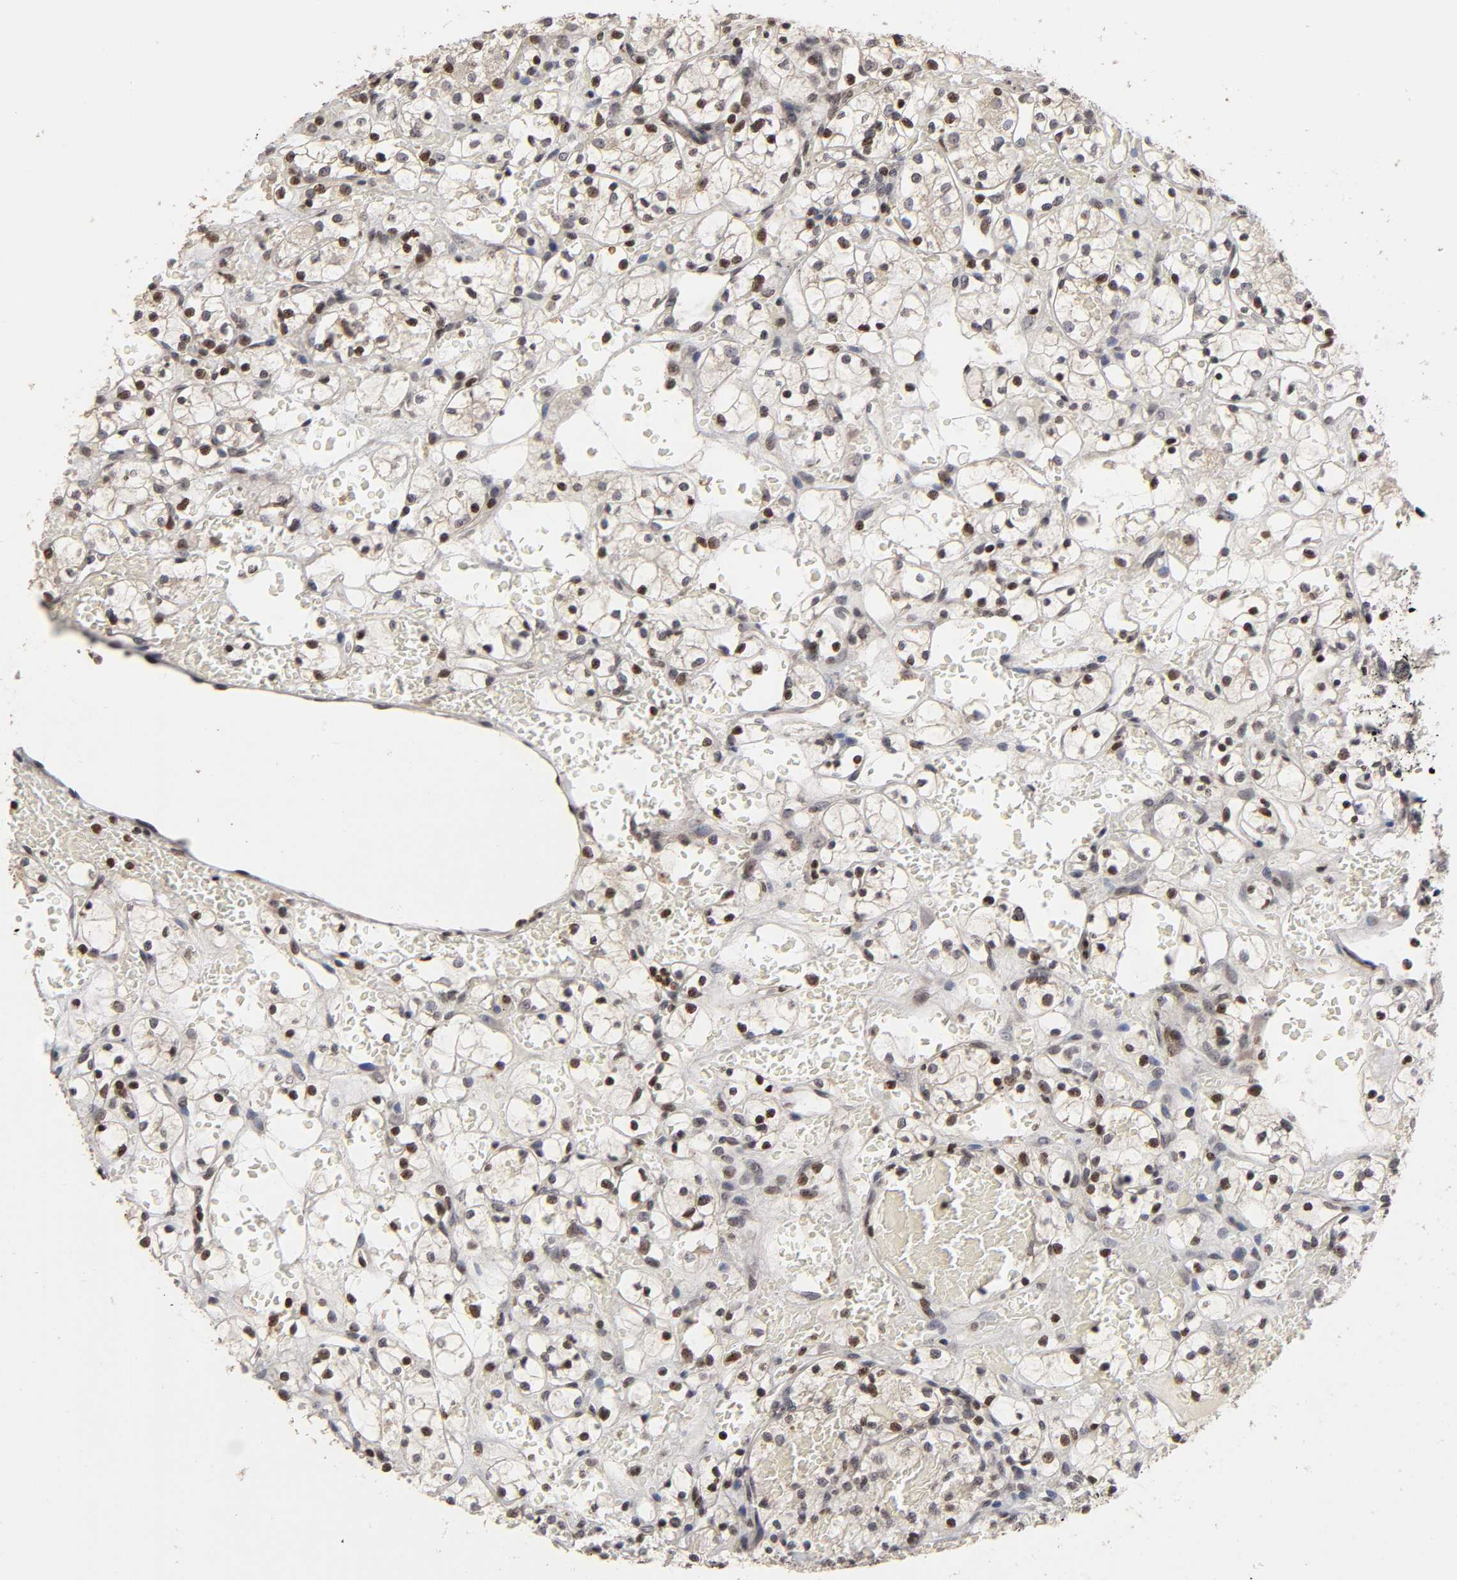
{"staining": {"intensity": "weak", "quantity": "25%-75%", "location": "nuclear"}, "tissue": "renal cancer", "cell_type": "Tumor cells", "image_type": "cancer", "snomed": [{"axis": "morphology", "description": "Adenocarcinoma, NOS"}, {"axis": "topography", "description": "Kidney"}], "caption": "IHC (DAB) staining of renal adenocarcinoma shows weak nuclear protein expression in approximately 25%-75% of tumor cells. (brown staining indicates protein expression, while blue staining denotes nuclei).", "gene": "ZNF473", "patient": {"sex": "female", "age": 60}}